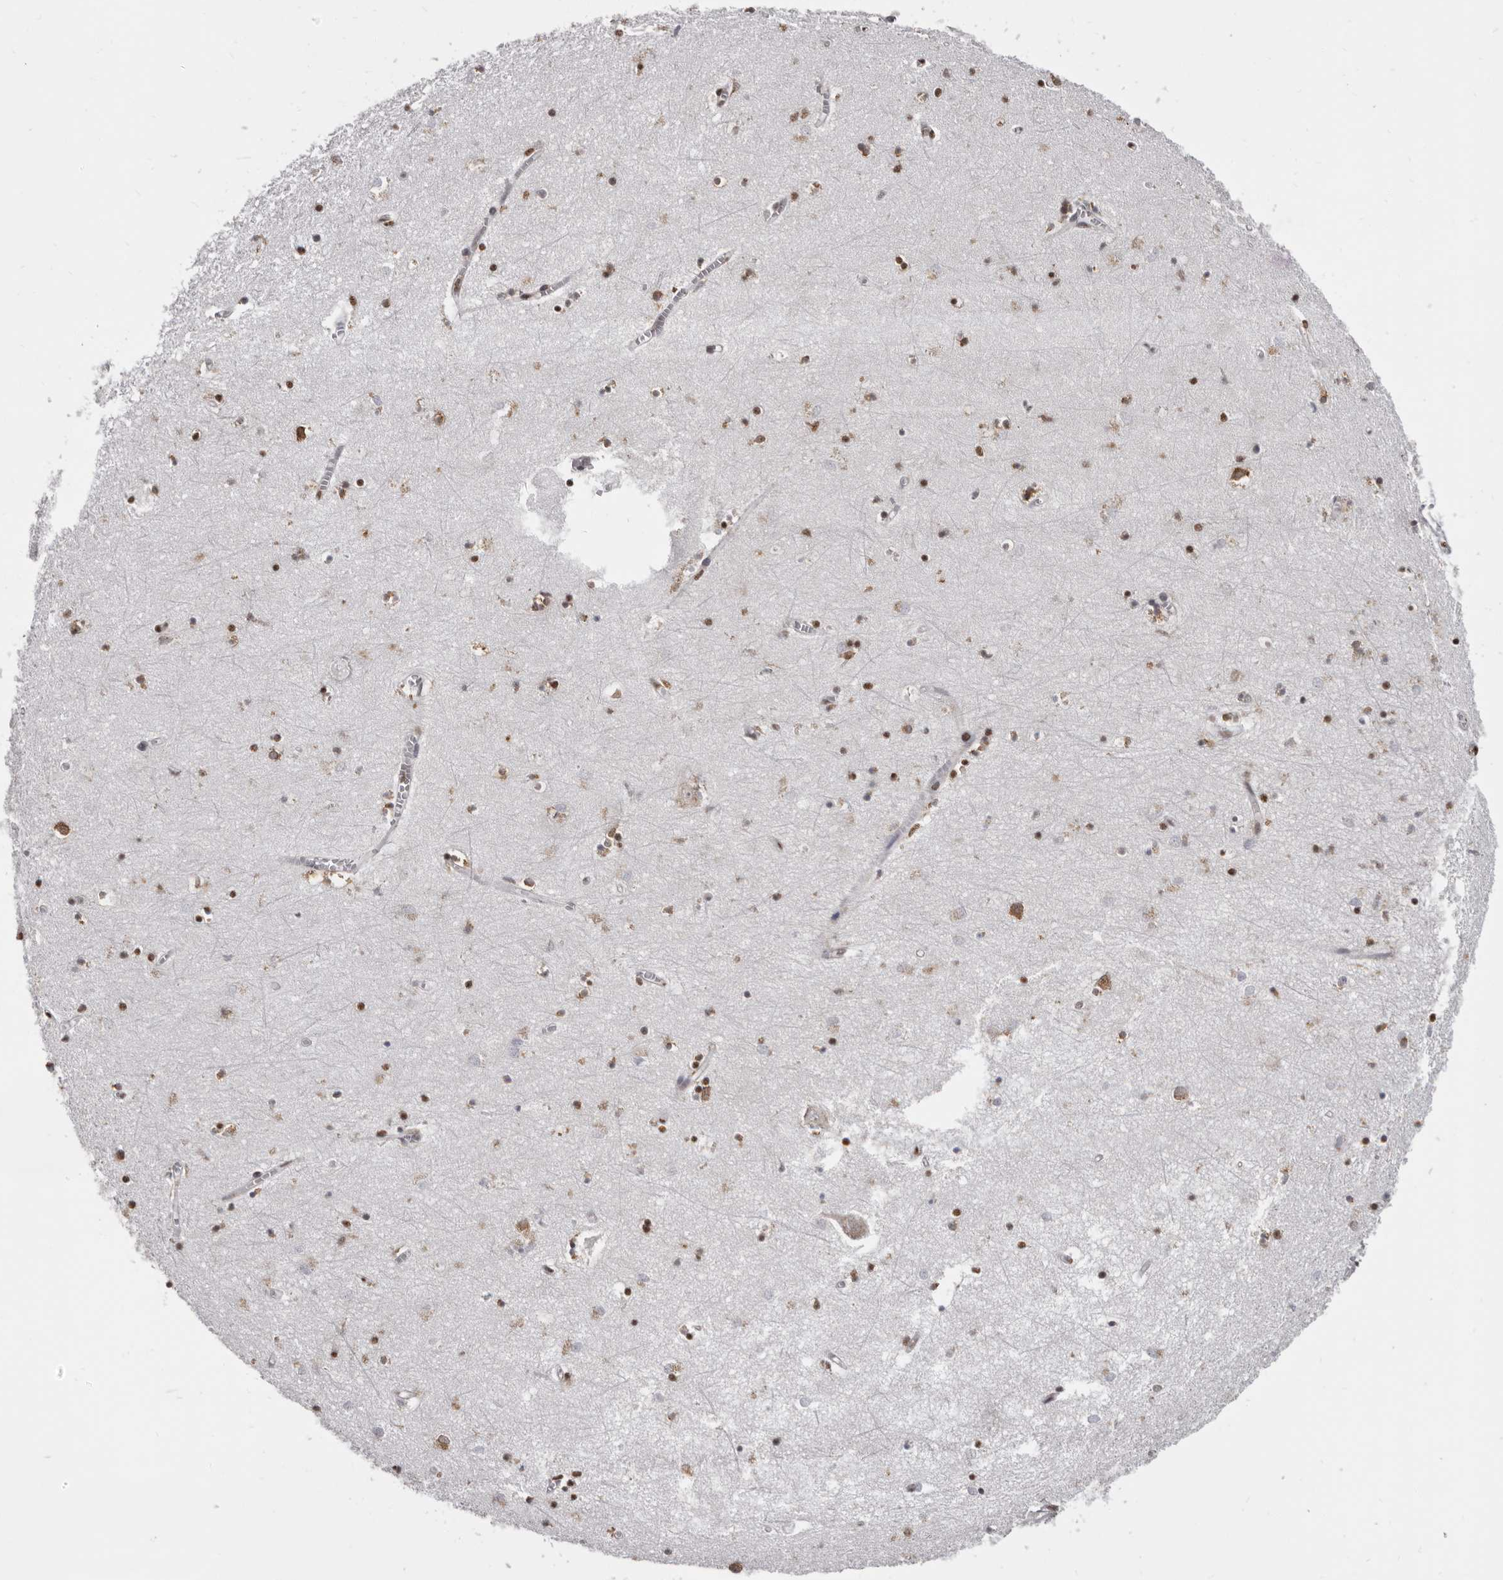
{"staining": {"intensity": "moderate", "quantity": "25%-75%", "location": "cytoplasmic/membranous,nuclear"}, "tissue": "hippocampus", "cell_type": "Glial cells", "image_type": "normal", "snomed": [{"axis": "morphology", "description": "Normal tissue, NOS"}, {"axis": "topography", "description": "Hippocampus"}], "caption": "Hippocampus stained with DAB immunohistochemistry (IHC) displays medium levels of moderate cytoplasmic/membranous,nuclear staining in about 25%-75% of glial cells. (Stains: DAB (3,3'-diaminobenzidine) in brown, nuclei in blue, Microscopy: brightfield microscopy at high magnification).", "gene": "SCAF4", "patient": {"sex": "male", "age": 70}}